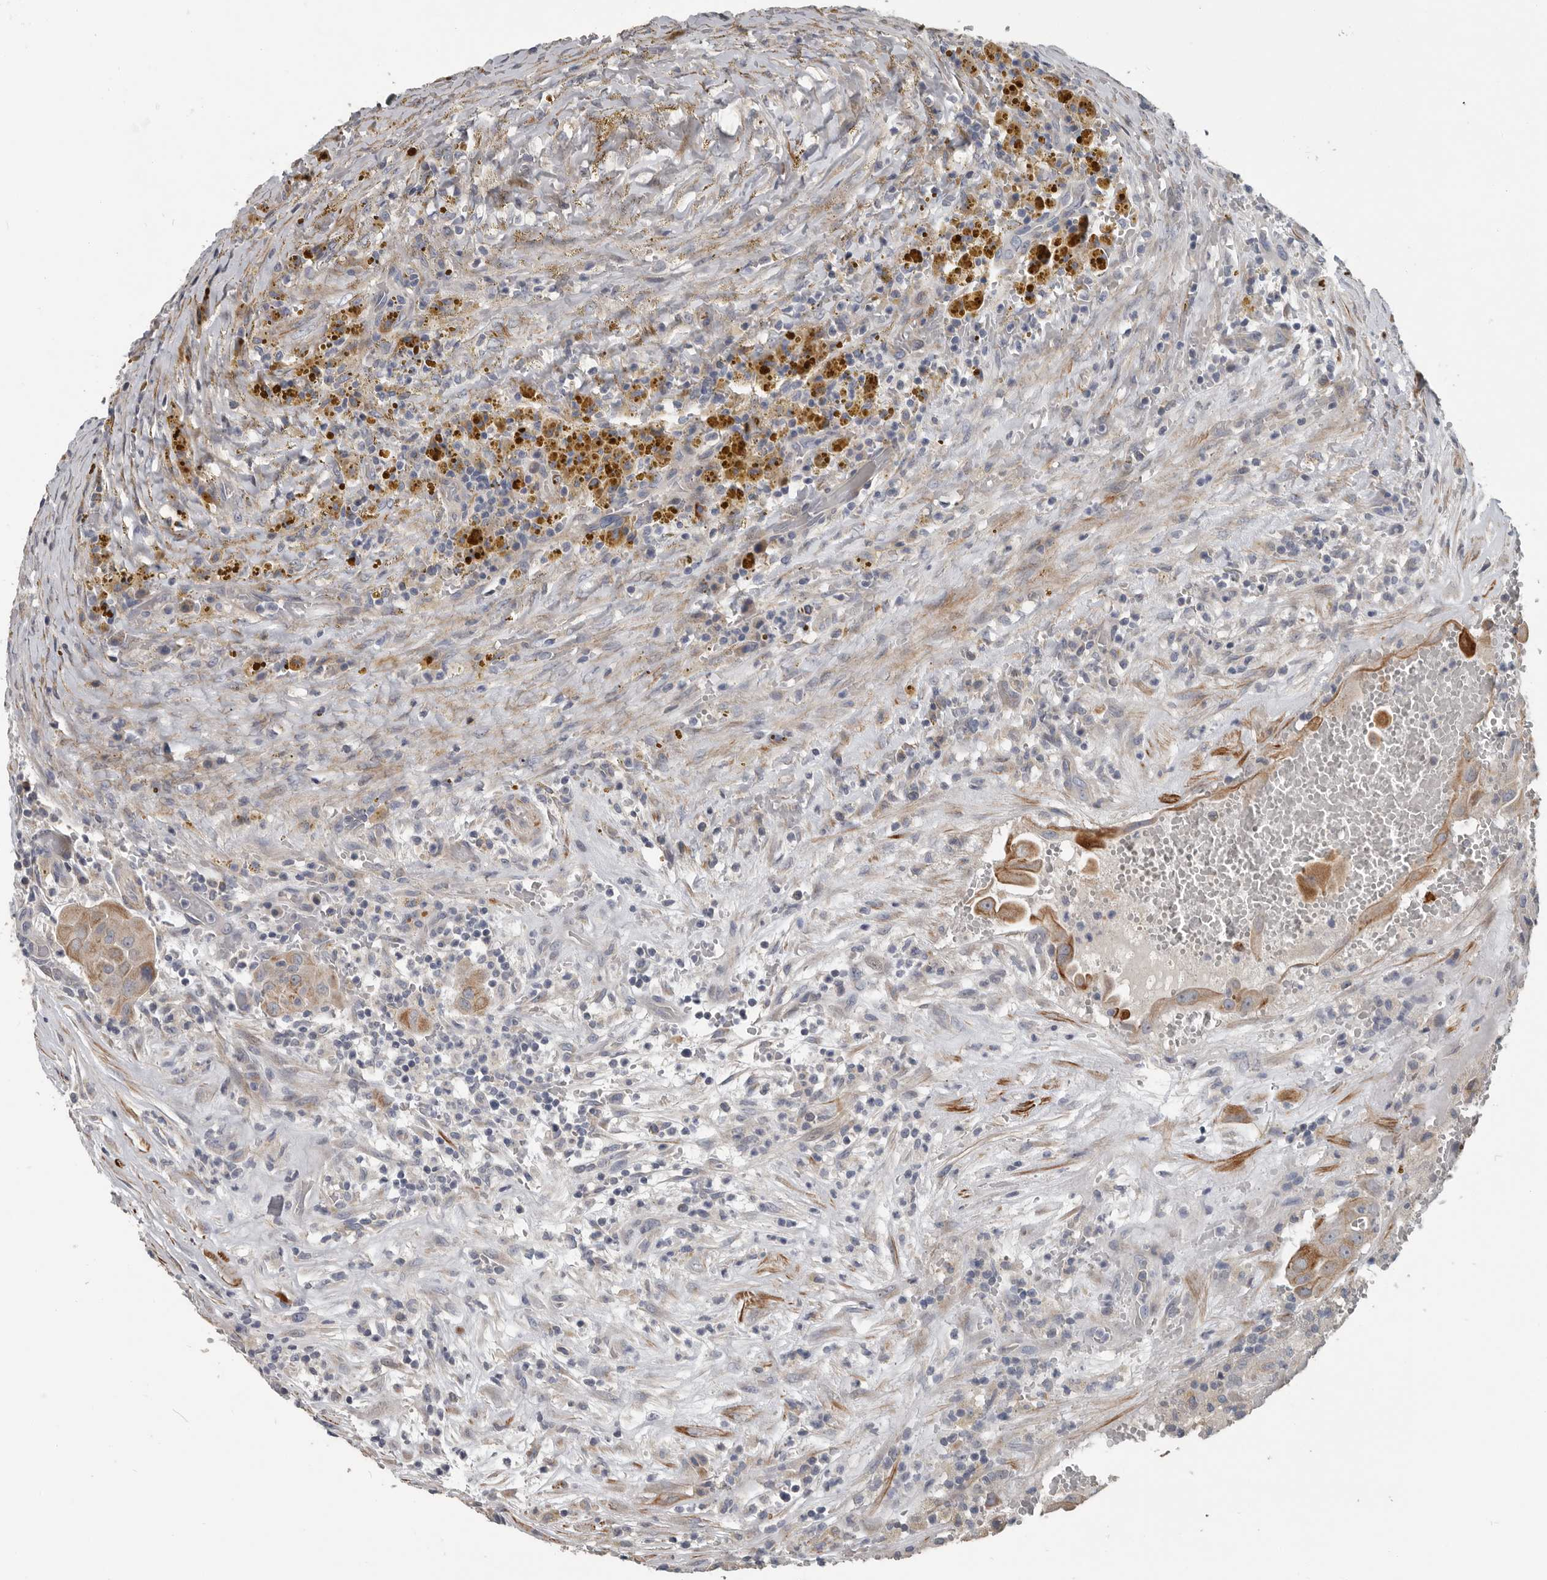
{"staining": {"intensity": "moderate", "quantity": "<25%", "location": "cytoplasmic/membranous"}, "tissue": "thyroid cancer", "cell_type": "Tumor cells", "image_type": "cancer", "snomed": [{"axis": "morphology", "description": "Papillary adenocarcinoma, NOS"}, {"axis": "topography", "description": "Thyroid gland"}], "caption": "Immunohistochemical staining of papillary adenocarcinoma (thyroid) shows low levels of moderate cytoplasmic/membranous positivity in approximately <25% of tumor cells.", "gene": "DPY19L4", "patient": {"sex": "male", "age": 77}}